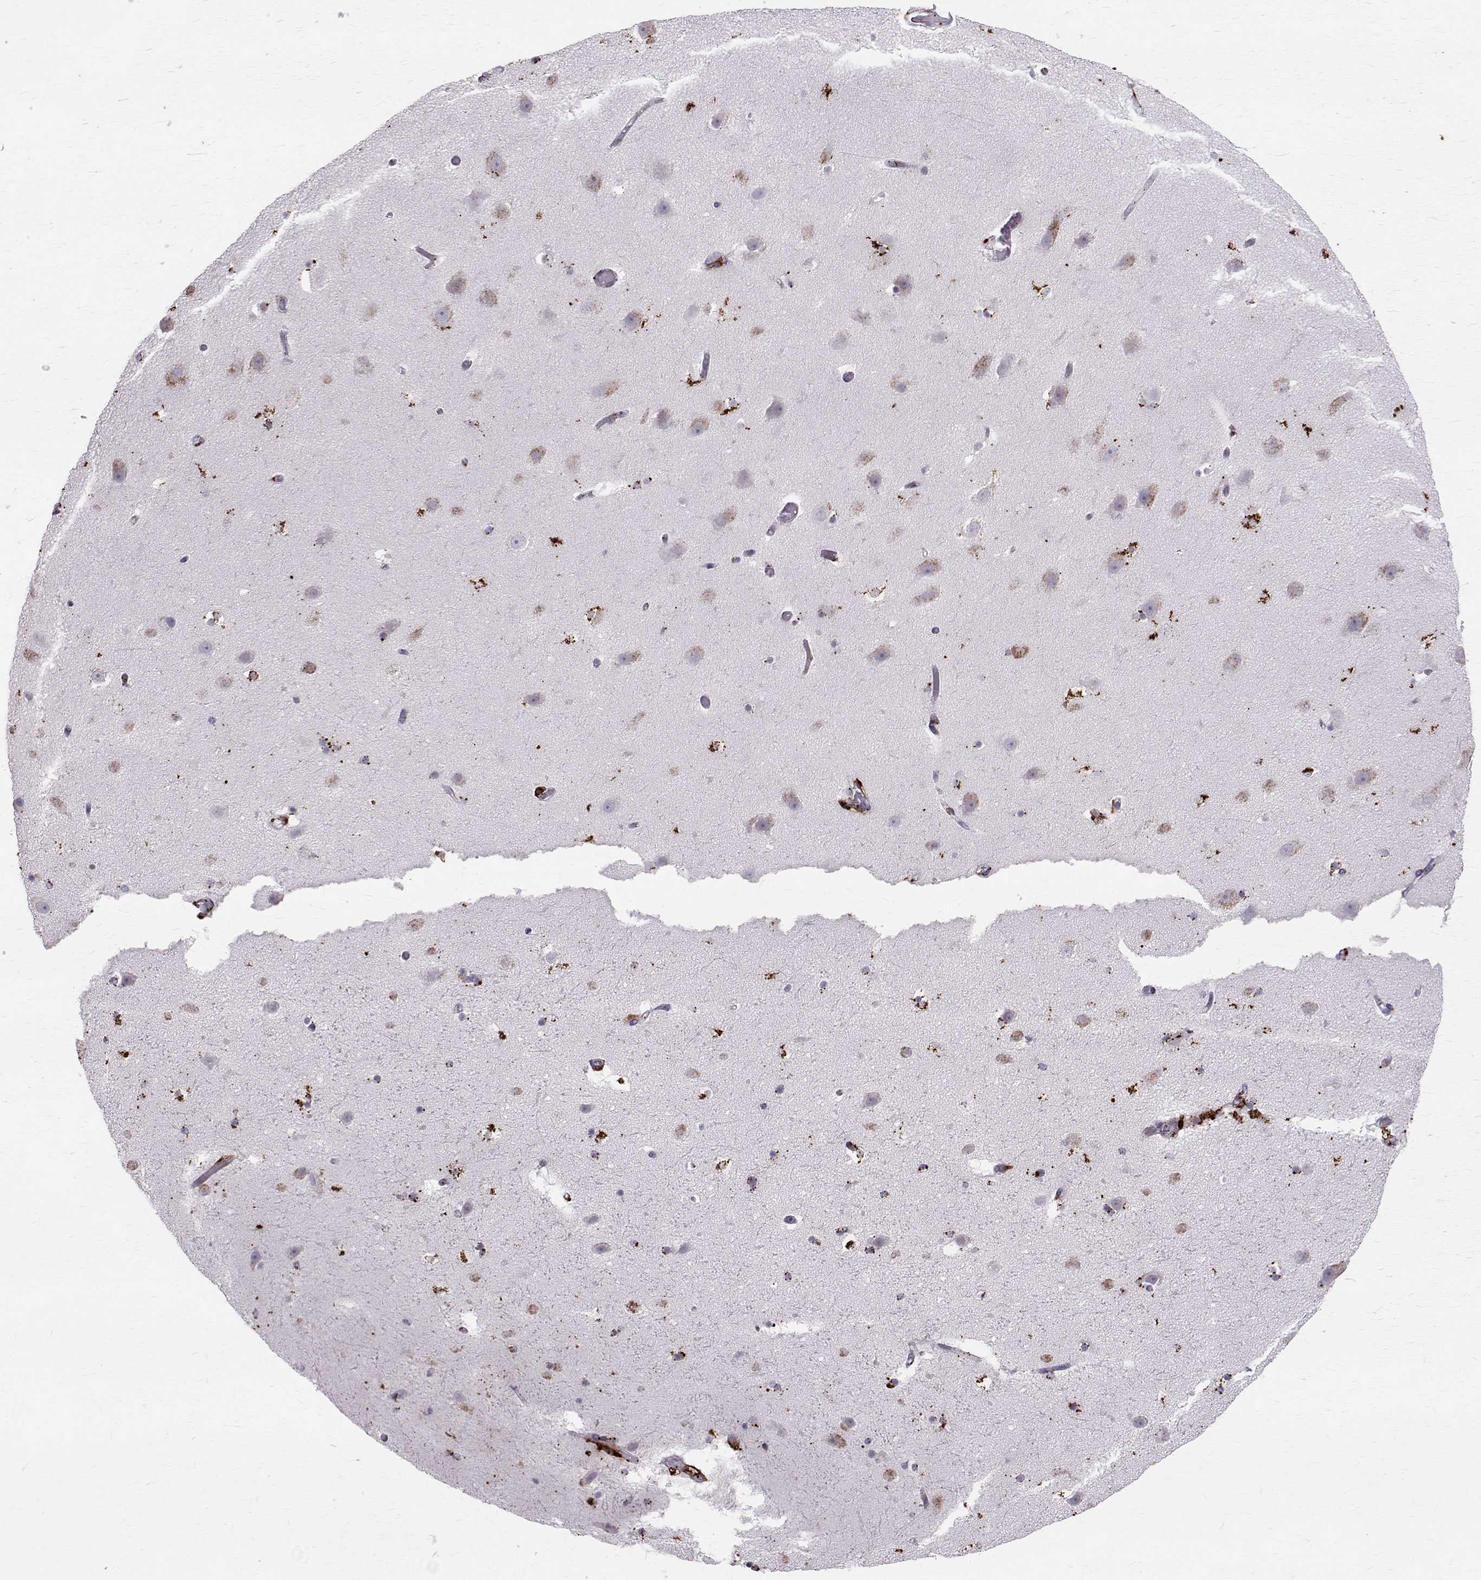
{"staining": {"intensity": "weak", "quantity": "<25%", "location": "cytoplasmic/membranous"}, "tissue": "hippocampus", "cell_type": "Glial cells", "image_type": "normal", "snomed": [{"axis": "morphology", "description": "Normal tissue, NOS"}, {"axis": "topography", "description": "Hippocampus"}], "caption": "Glial cells are negative for protein expression in benign human hippocampus.", "gene": "TPP1", "patient": {"sex": "male", "age": 26}}